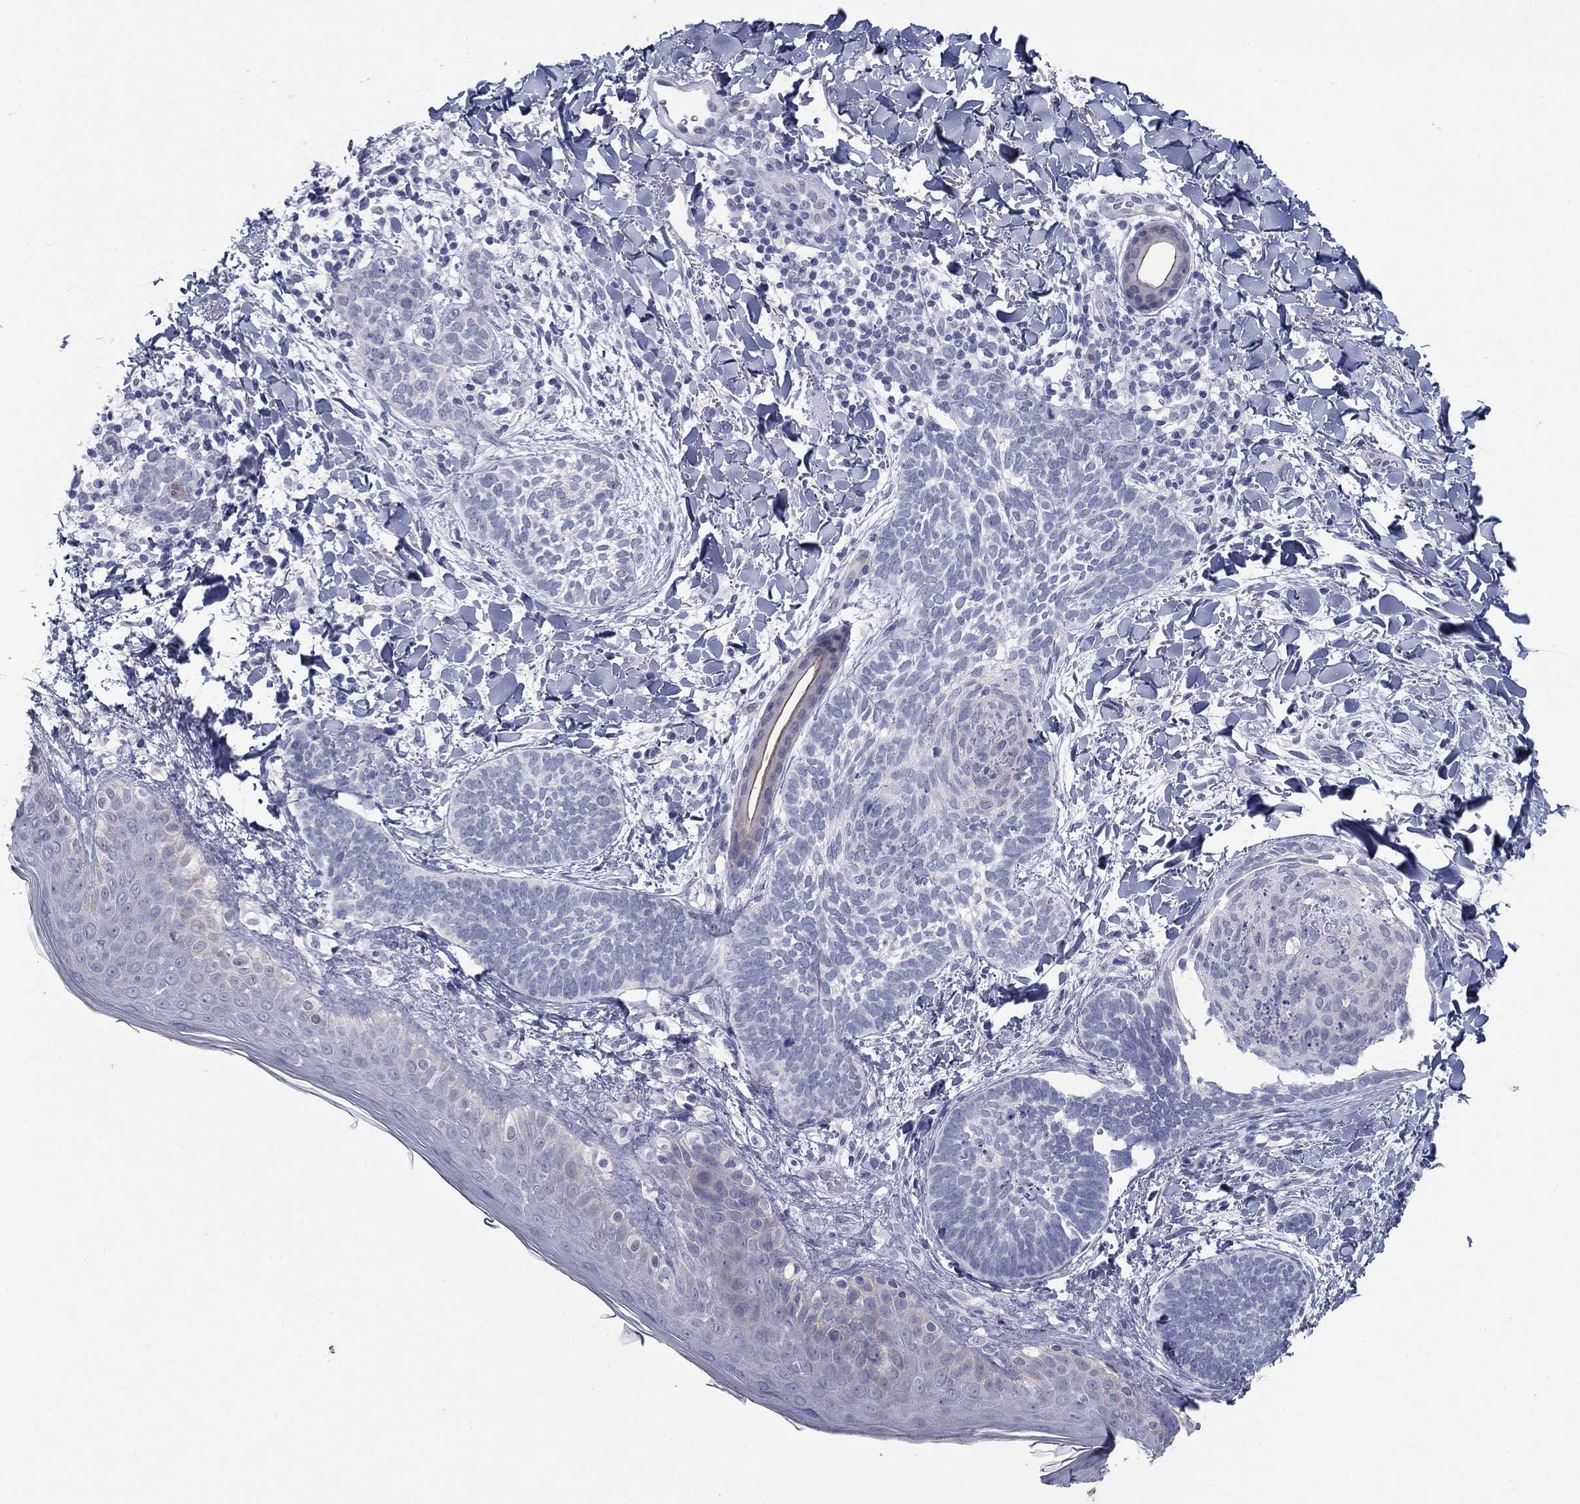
{"staining": {"intensity": "negative", "quantity": "none", "location": "none"}, "tissue": "skin cancer", "cell_type": "Tumor cells", "image_type": "cancer", "snomed": [{"axis": "morphology", "description": "Normal tissue, NOS"}, {"axis": "morphology", "description": "Basal cell carcinoma"}, {"axis": "topography", "description": "Skin"}], "caption": "Protein analysis of skin cancer (basal cell carcinoma) demonstrates no significant expression in tumor cells.", "gene": "PLS1", "patient": {"sex": "male", "age": 46}}